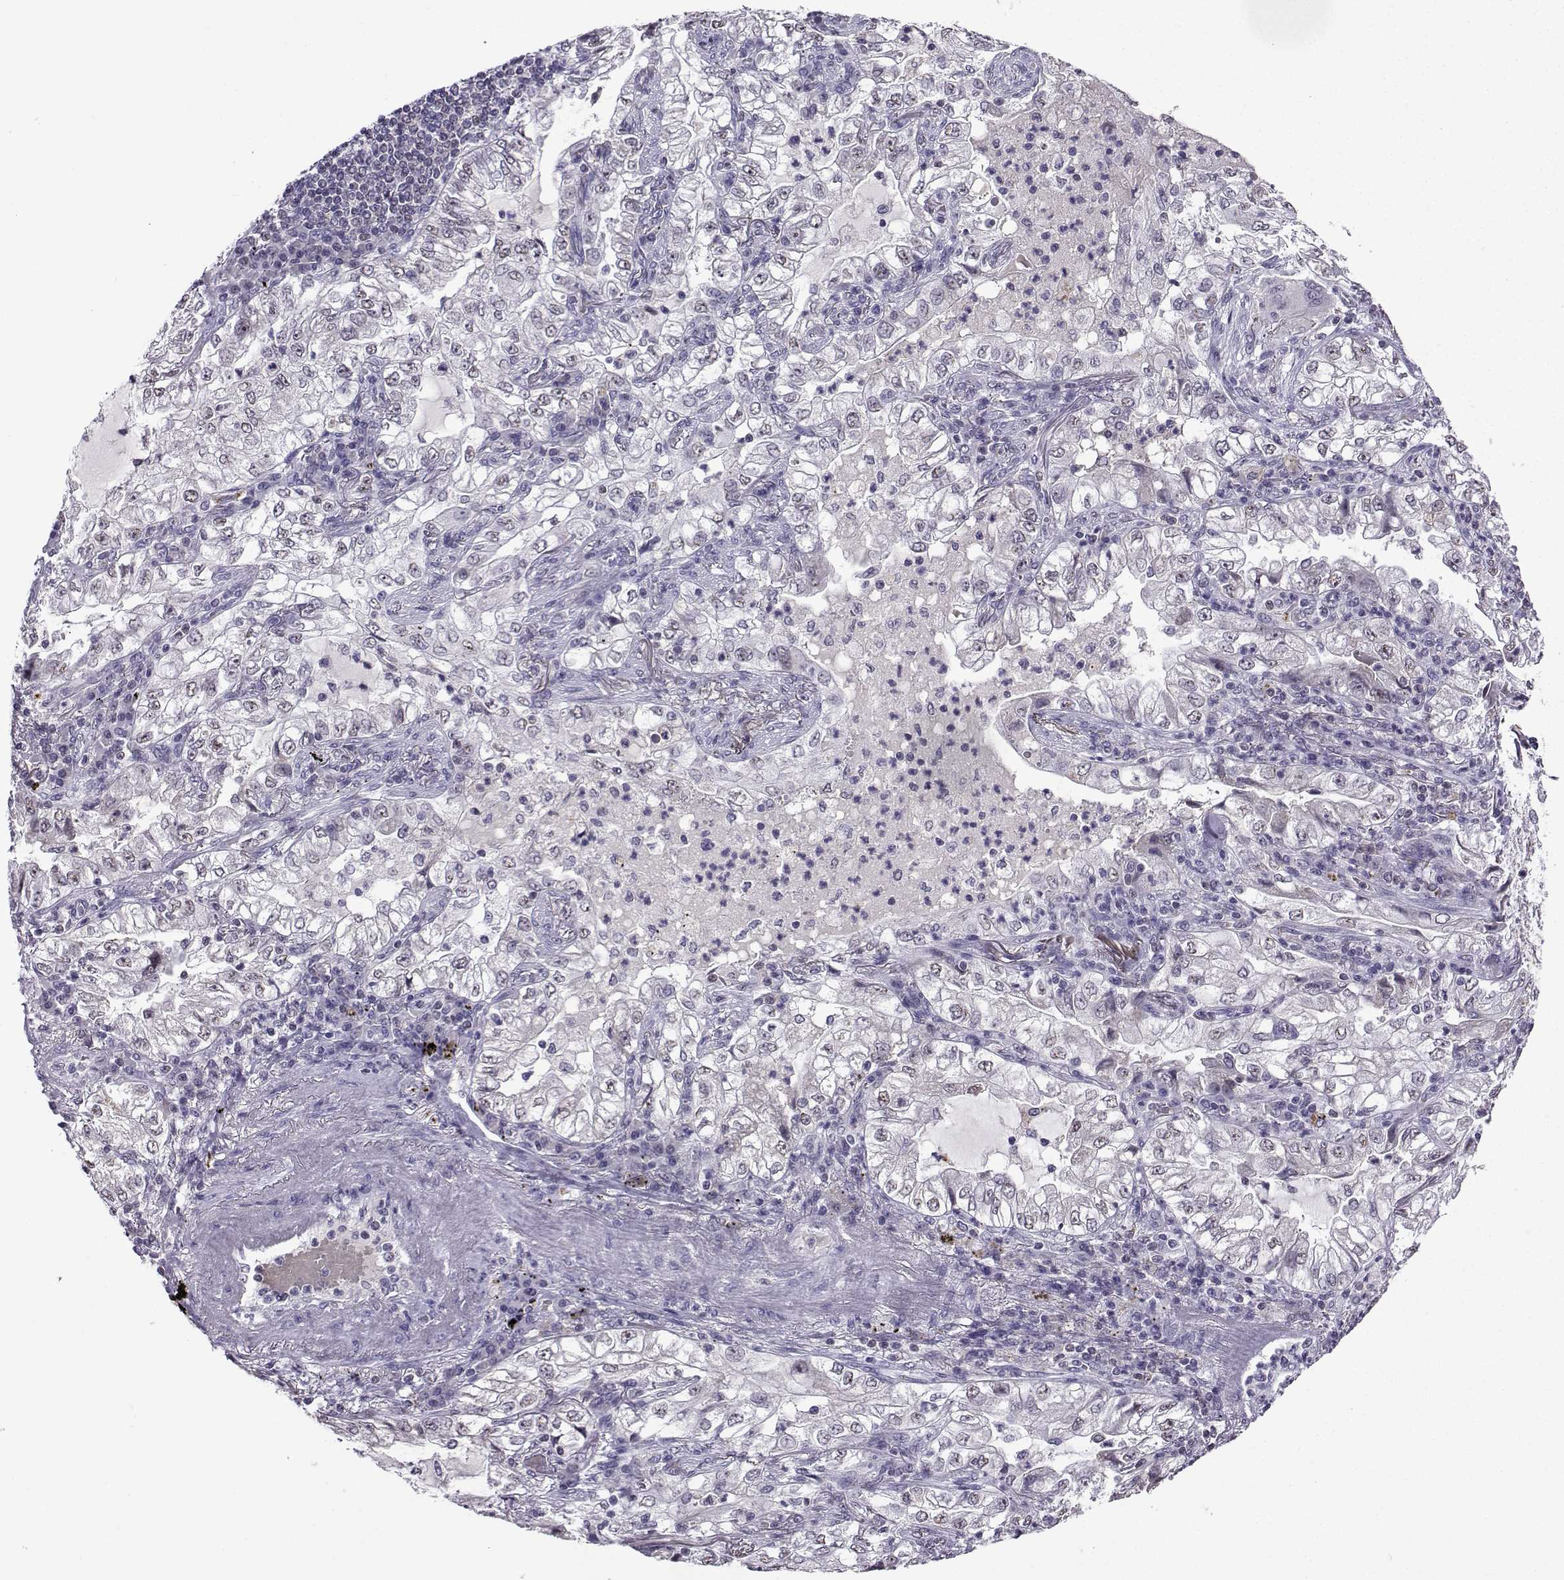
{"staining": {"intensity": "negative", "quantity": "none", "location": "none"}, "tissue": "lung cancer", "cell_type": "Tumor cells", "image_type": "cancer", "snomed": [{"axis": "morphology", "description": "Adenocarcinoma, NOS"}, {"axis": "topography", "description": "Lung"}], "caption": "The image demonstrates no staining of tumor cells in lung cancer (adenocarcinoma). (Brightfield microscopy of DAB immunohistochemistry (IHC) at high magnification).", "gene": "LRFN2", "patient": {"sex": "female", "age": 73}}